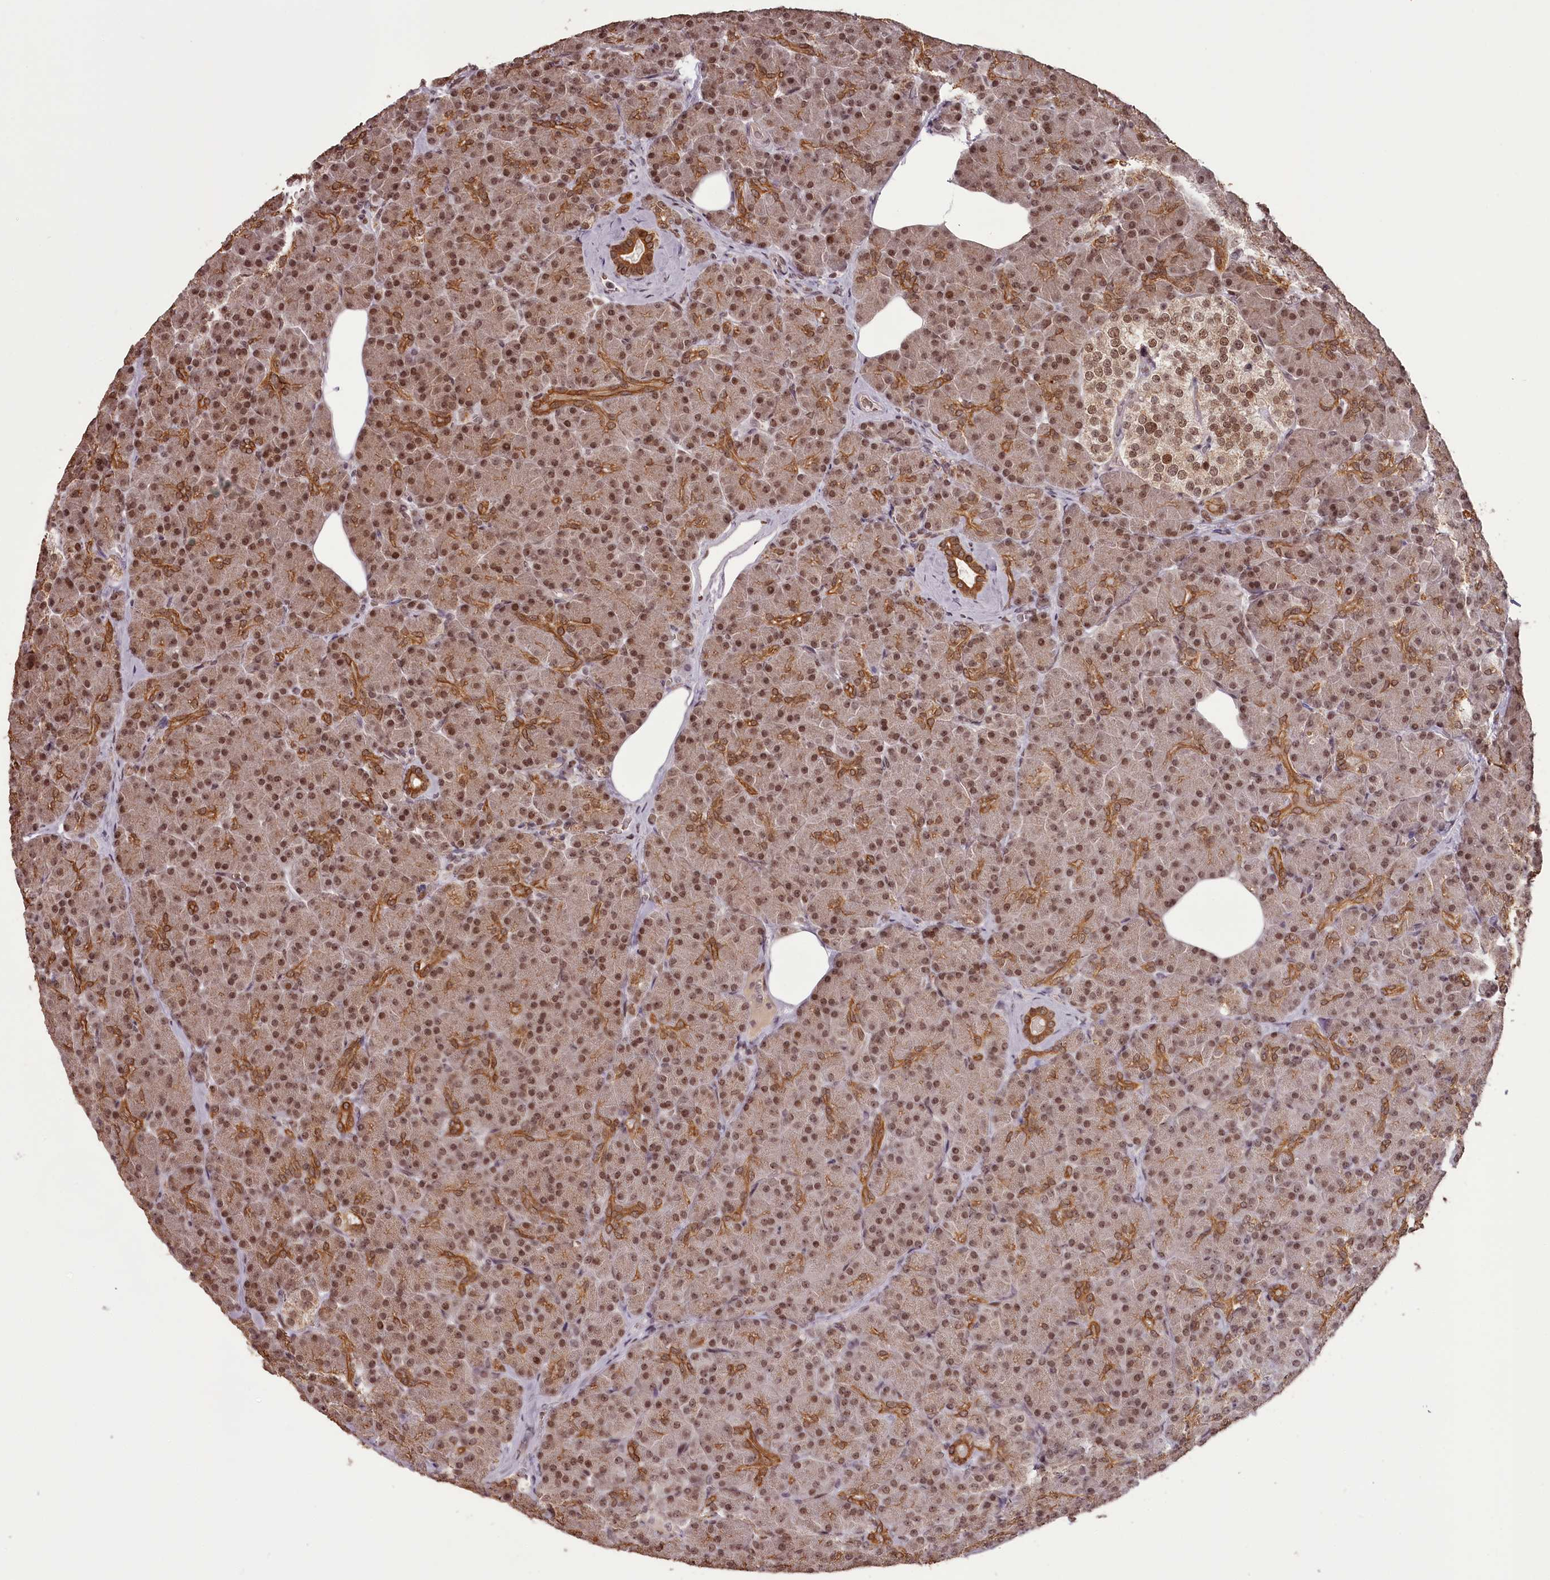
{"staining": {"intensity": "moderate", "quantity": ">75%", "location": "cytoplasmic/membranous,nuclear"}, "tissue": "pancreas", "cell_type": "Exocrine glandular cells", "image_type": "normal", "snomed": [{"axis": "morphology", "description": "Normal tissue, NOS"}, {"axis": "topography", "description": "Pancreas"}], "caption": "Human pancreas stained for a protein (brown) shows moderate cytoplasmic/membranous,nuclear positive positivity in about >75% of exocrine glandular cells.", "gene": "THYN1", "patient": {"sex": "female", "age": 43}}